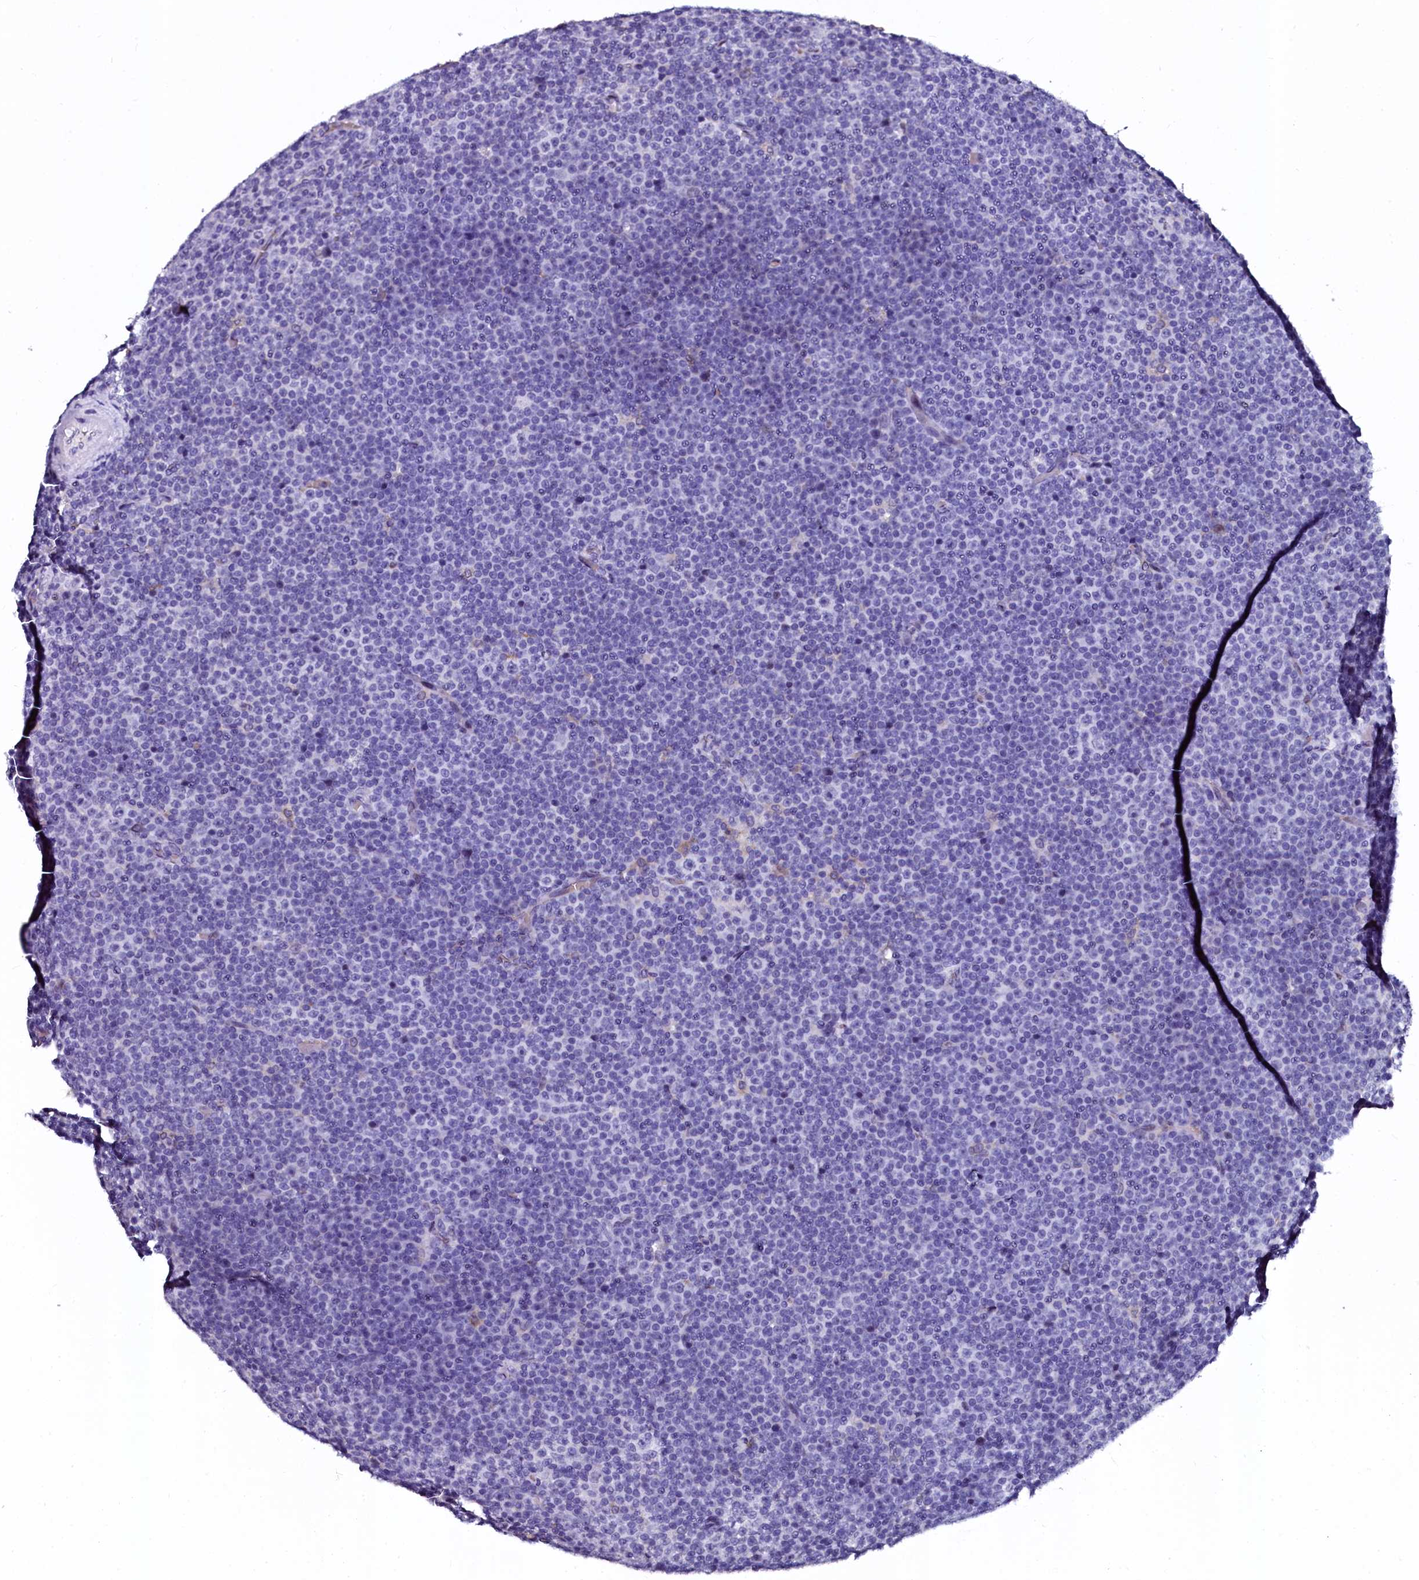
{"staining": {"intensity": "negative", "quantity": "none", "location": "none"}, "tissue": "lymphoma", "cell_type": "Tumor cells", "image_type": "cancer", "snomed": [{"axis": "morphology", "description": "Malignant lymphoma, non-Hodgkin's type, Low grade"}, {"axis": "topography", "description": "Lymph node"}], "caption": "High power microscopy histopathology image of an immunohistochemistry image of low-grade malignant lymphoma, non-Hodgkin's type, revealing no significant staining in tumor cells.", "gene": "CTDSPL2", "patient": {"sex": "female", "age": 67}}